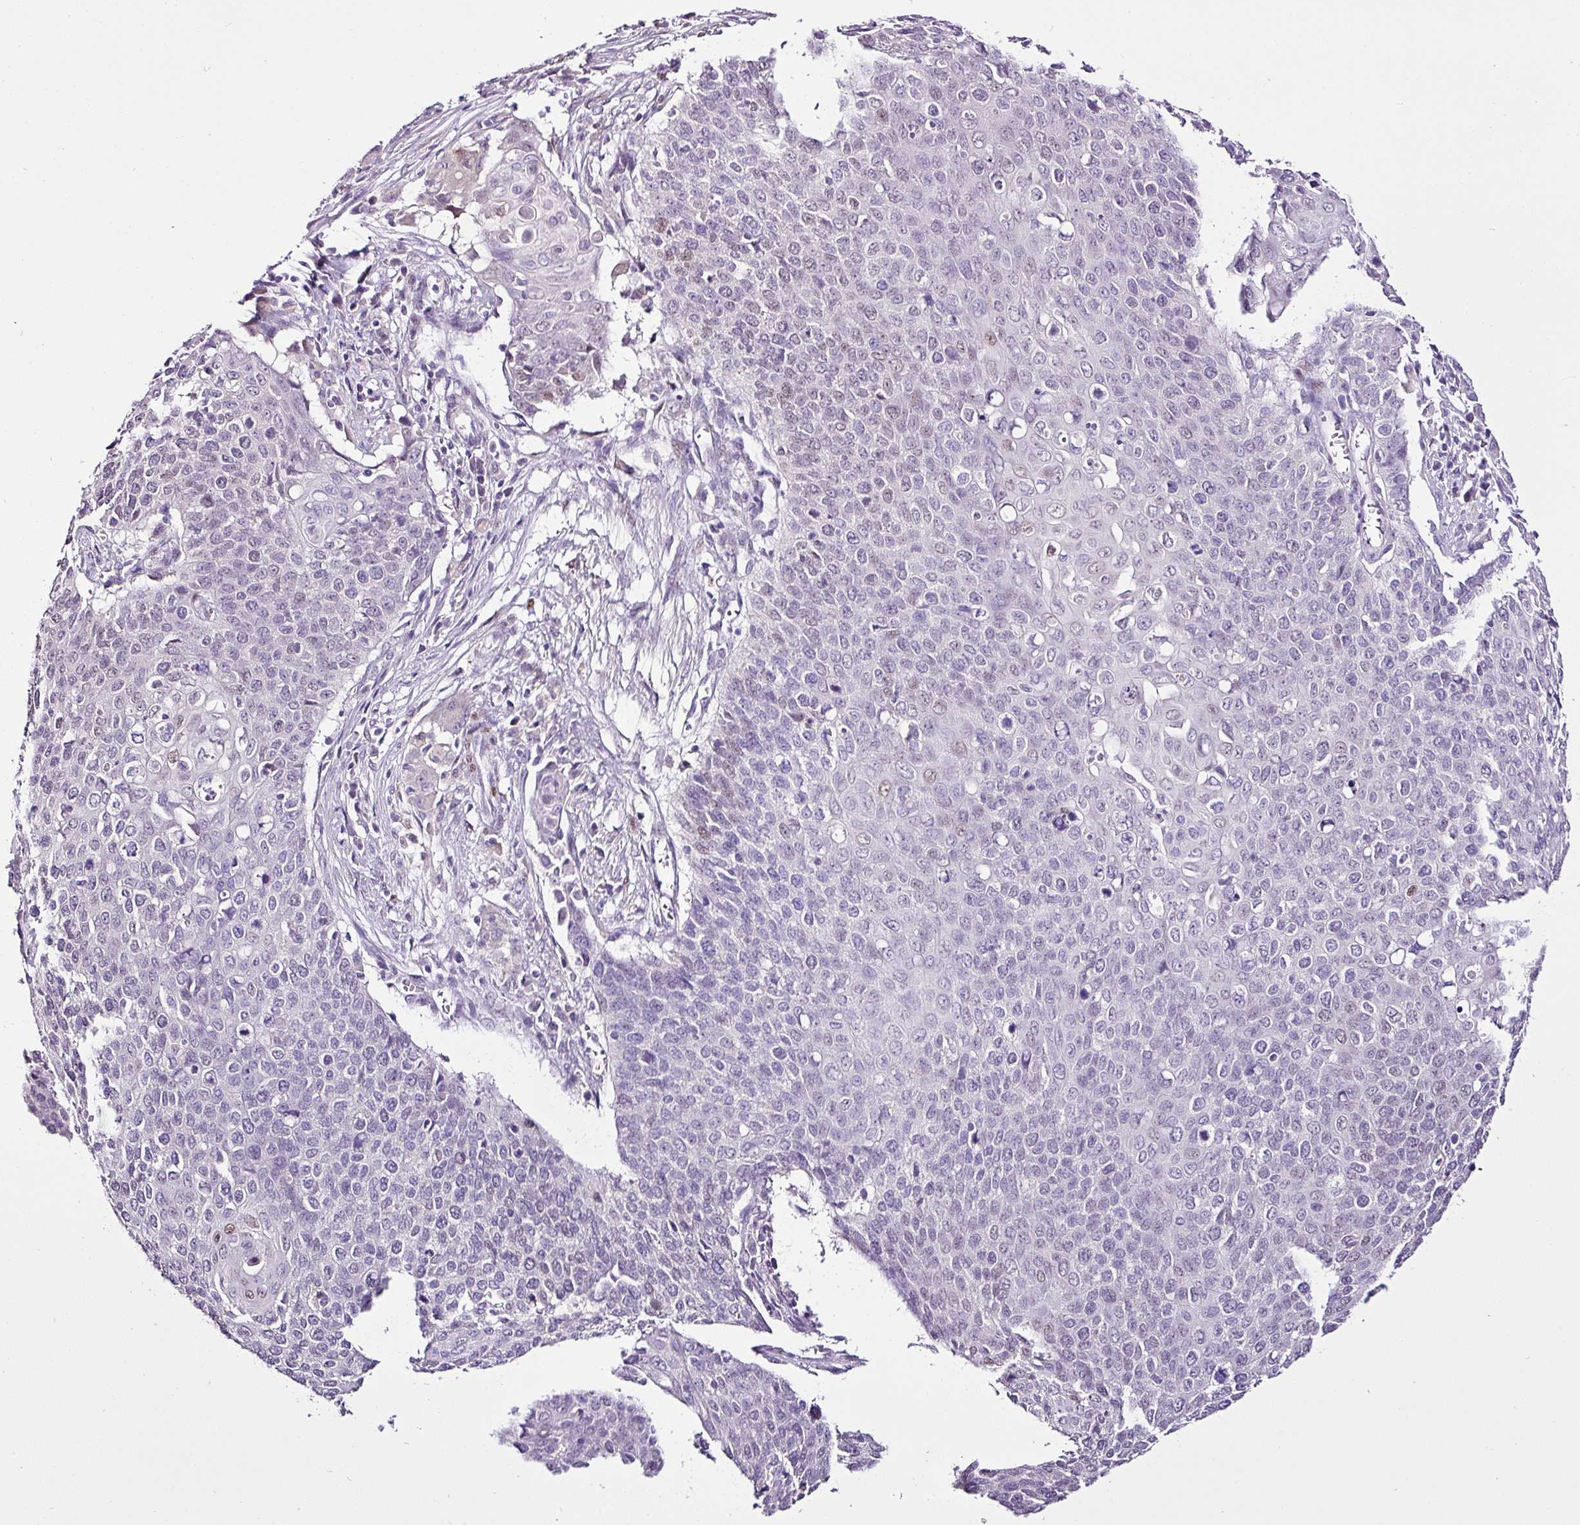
{"staining": {"intensity": "negative", "quantity": "none", "location": "none"}, "tissue": "cervical cancer", "cell_type": "Tumor cells", "image_type": "cancer", "snomed": [{"axis": "morphology", "description": "Squamous cell carcinoma, NOS"}, {"axis": "topography", "description": "Cervix"}], "caption": "DAB (3,3'-diaminobenzidine) immunohistochemical staining of cervical cancer (squamous cell carcinoma) displays no significant staining in tumor cells.", "gene": "ESR1", "patient": {"sex": "female", "age": 39}}